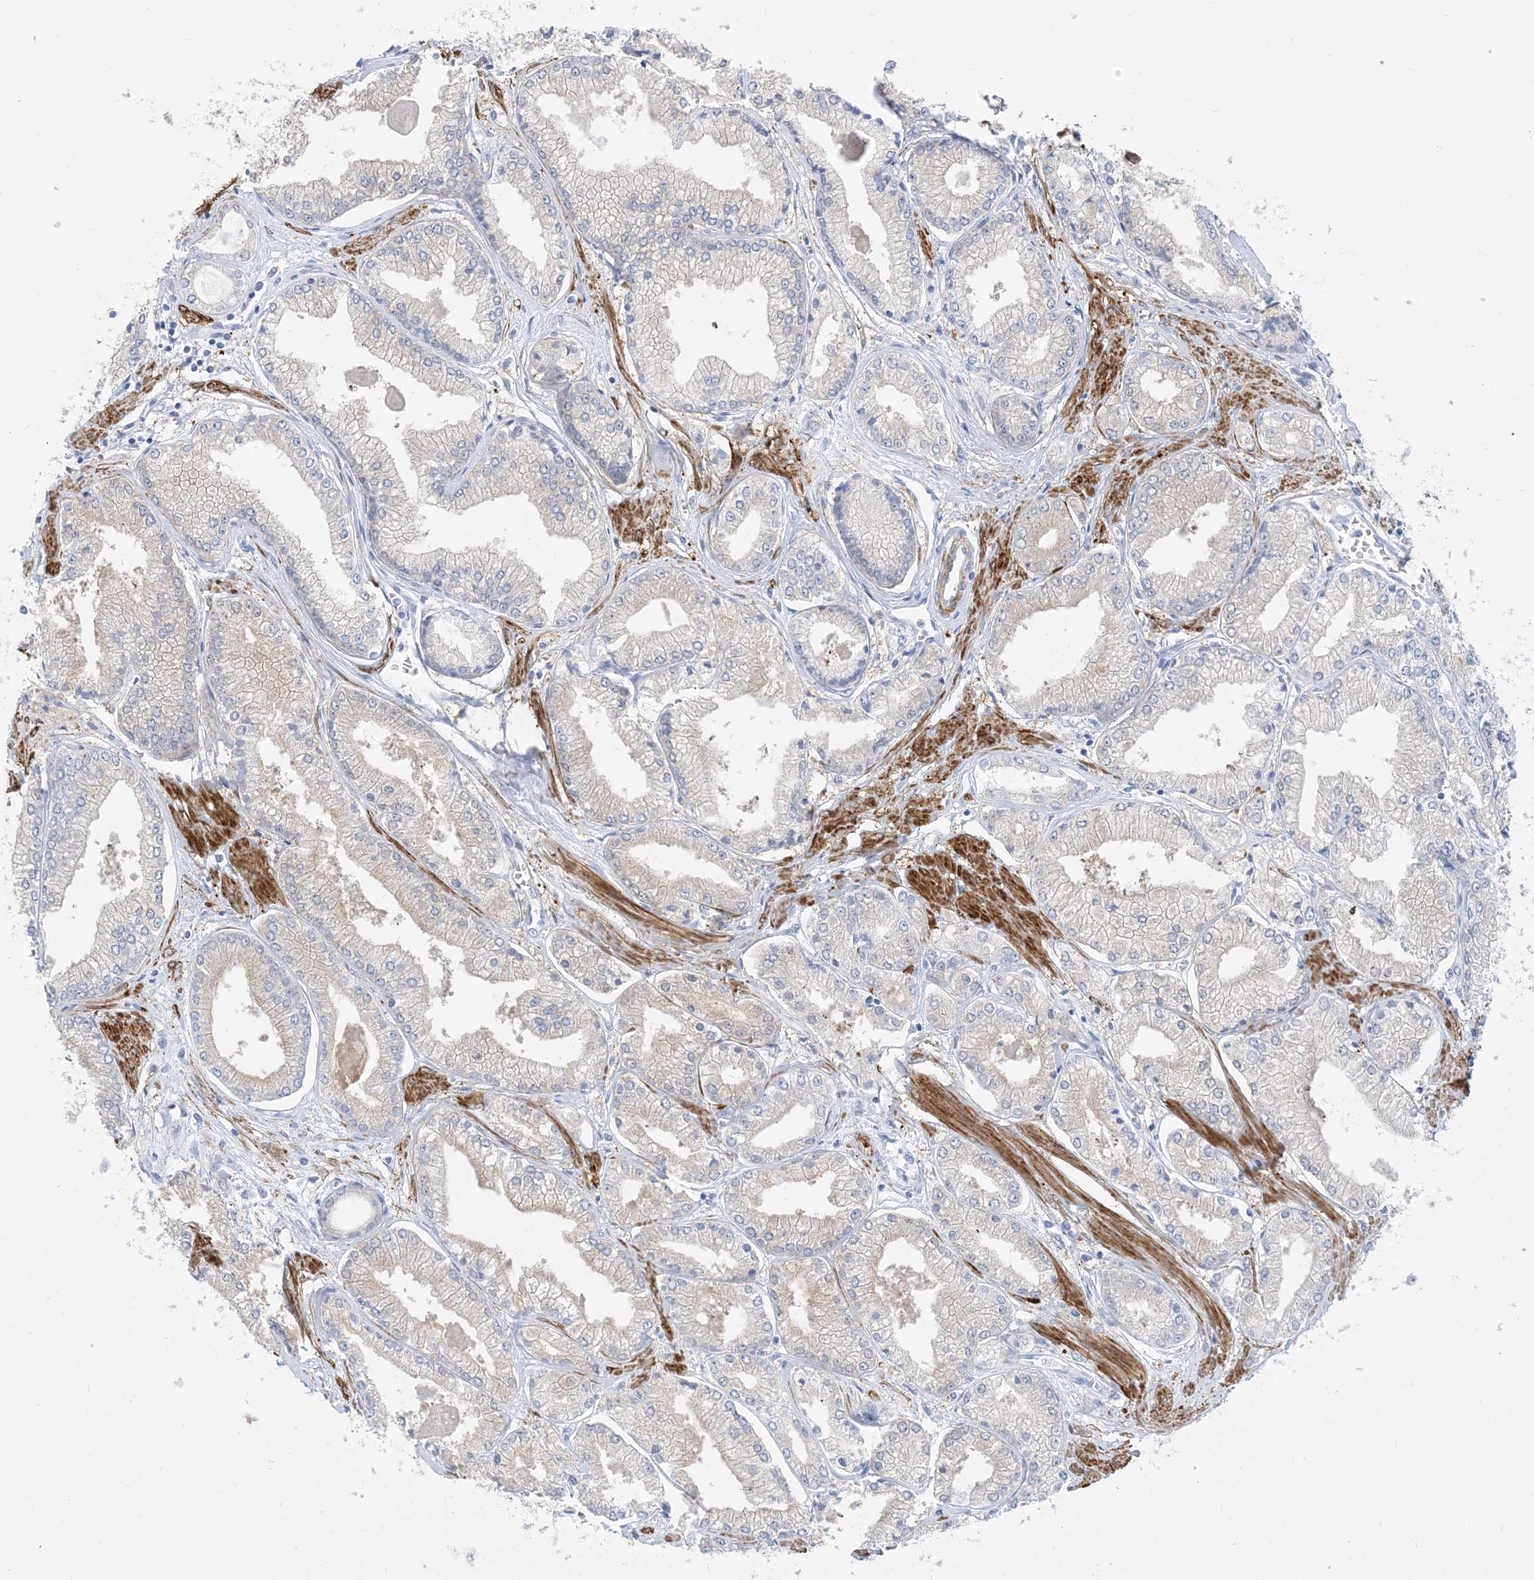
{"staining": {"intensity": "negative", "quantity": "none", "location": "none"}, "tissue": "prostate cancer", "cell_type": "Tumor cells", "image_type": "cancer", "snomed": [{"axis": "morphology", "description": "Adenocarcinoma, Low grade"}, {"axis": "topography", "description": "Prostate"}], "caption": "This histopathology image is of adenocarcinoma (low-grade) (prostate) stained with IHC to label a protein in brown with the nuclei are counter-stained blue. There is no expression in tumor cells.", "gene": "MARS2", "patient": {"sex": "male", "age": 60}}